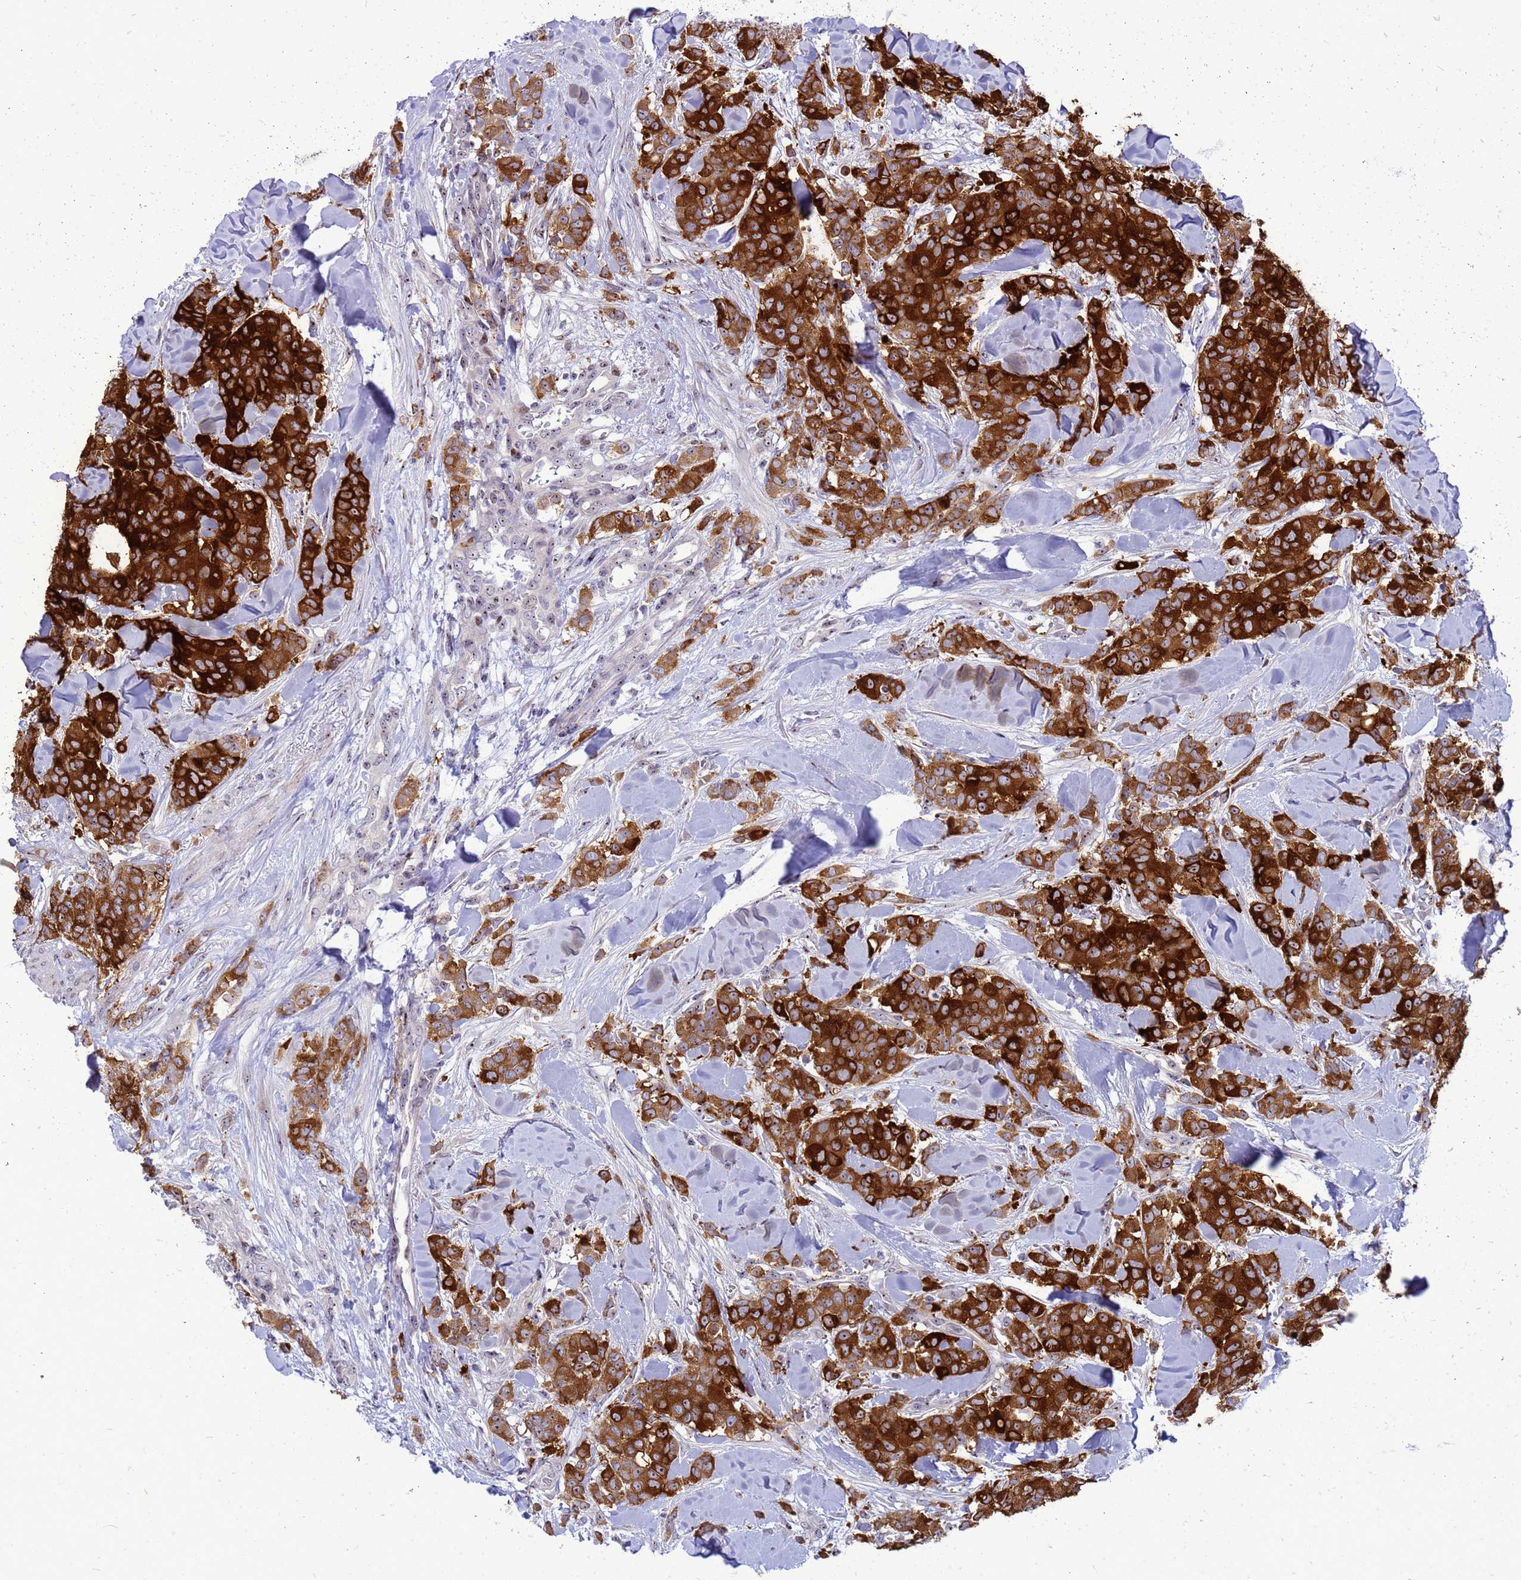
{"staining": {"intensity": "strong", "quantity": ">75%", "location": "cytoplasmic/membranous,nuclear"}, "tissue": "breast cancer", "cell_type": "Tumor cells", "image_type": "cancer", "snomed": [{"axis": "morphology", "description": "Lobular carcinoma"}, {"axis": "topography", "description": "Breast"}], "caption": "Protein expression analysis of breast lobular carcinoma demonstrates strong cytoplasmic/membranous and nuclear staining in approximately >75% of tumor cells. (DAB (3,3'-diaminobenzidine) IHC with brightfield microscopy, high magnification).", "gene": "RSPO1", "patient": {"sex": "female", "age": 91}}